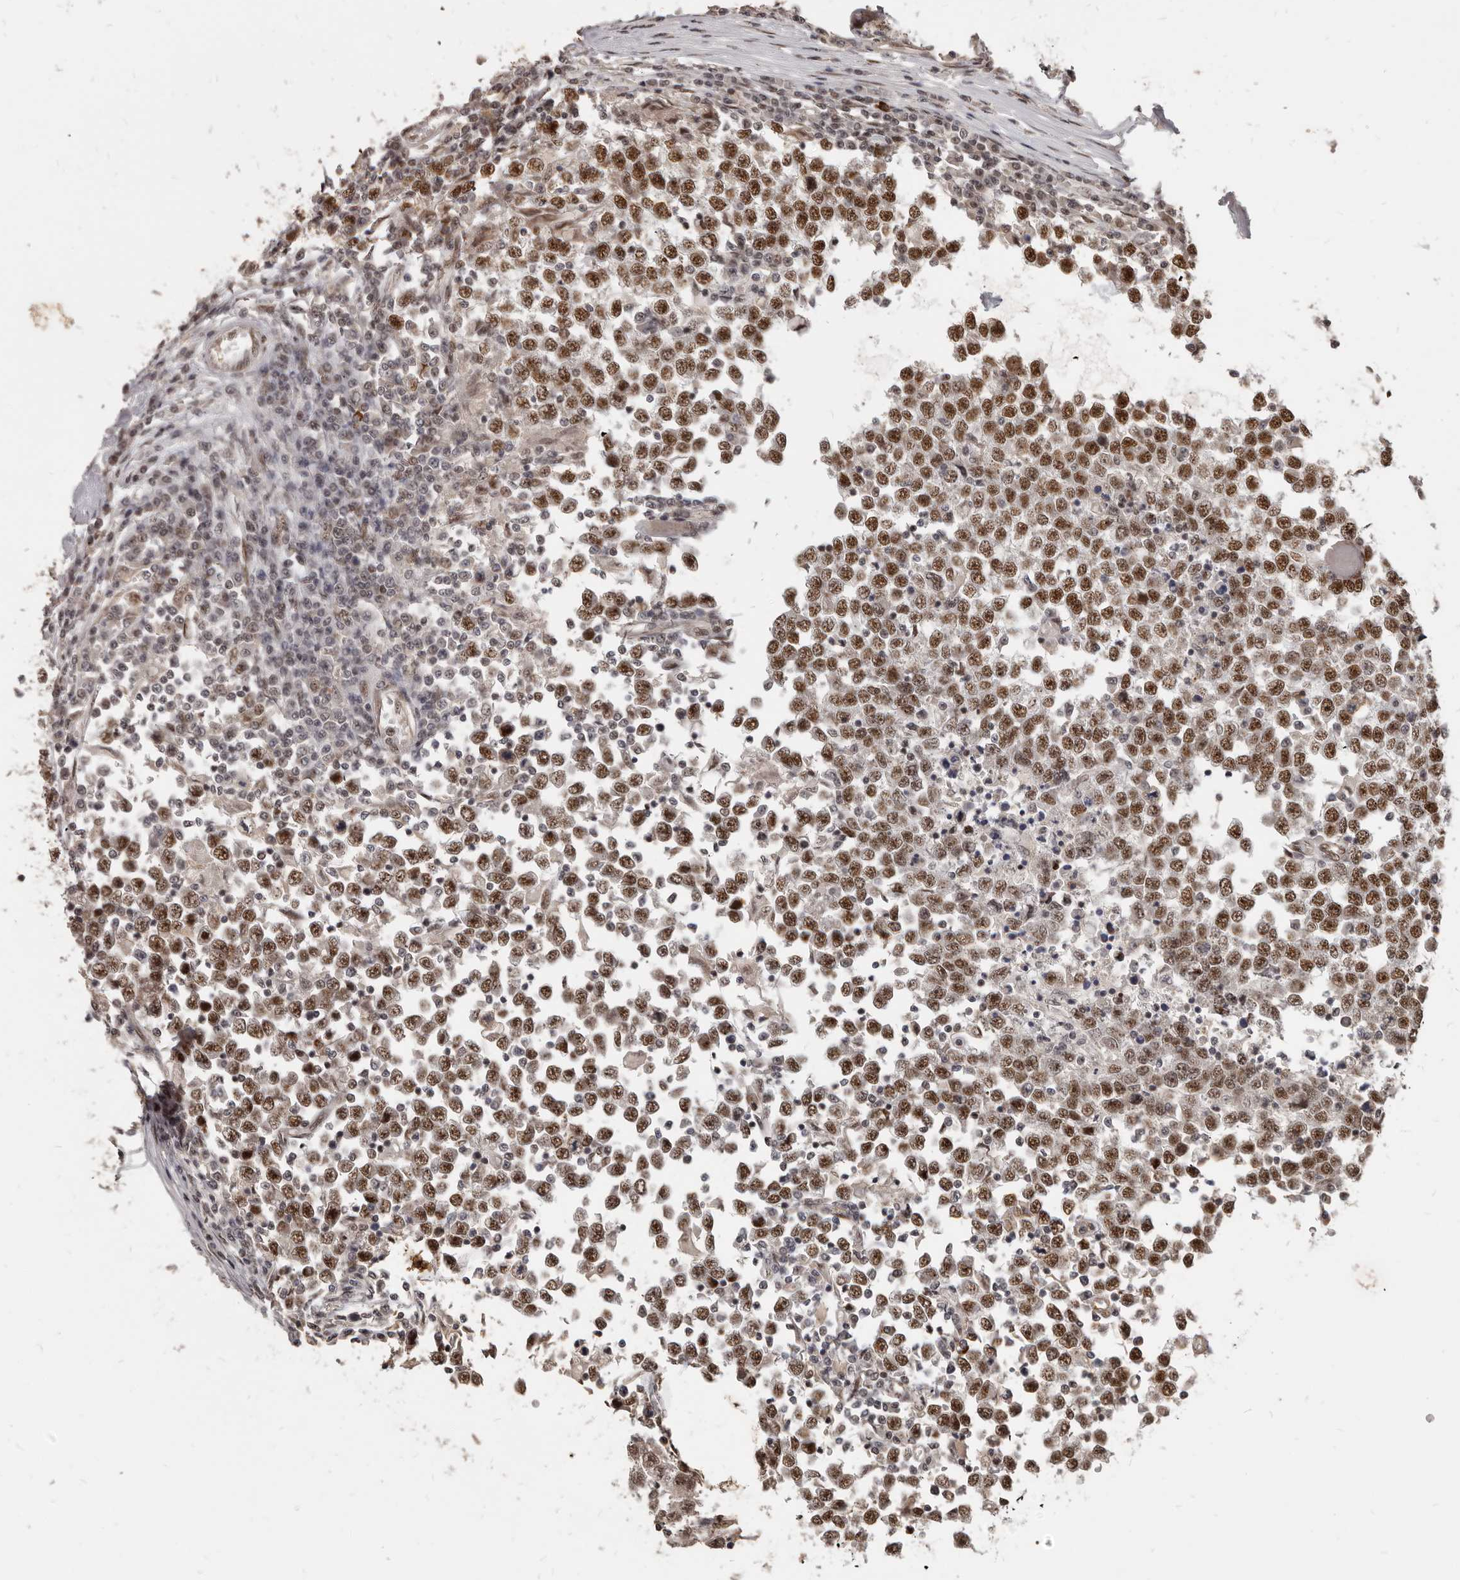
{"staining": {"intensity": "moderate", "quantity": ">75%", "location": "nuclear"}, "tissue": "testis cancer", "cell_type": "Tumor cells", "image_type": "cancer", "snomed": [{"axis": "morphology", "description": "Seminoma, NOS"}, {"axis": "topography", "description": "Testis"}], "caption": "Testis cancer (seminoma) was stained to show a protein in brown. There is medium levels of moderate nuclear positivity in about >75% of tumor cells. The staining was performed using DAB, with brown indicating positive protein expression. Nuclei are stained blue with hematoxylin.", "gene": "ATF5", "patient": {"sex": "male", "age": 65}}